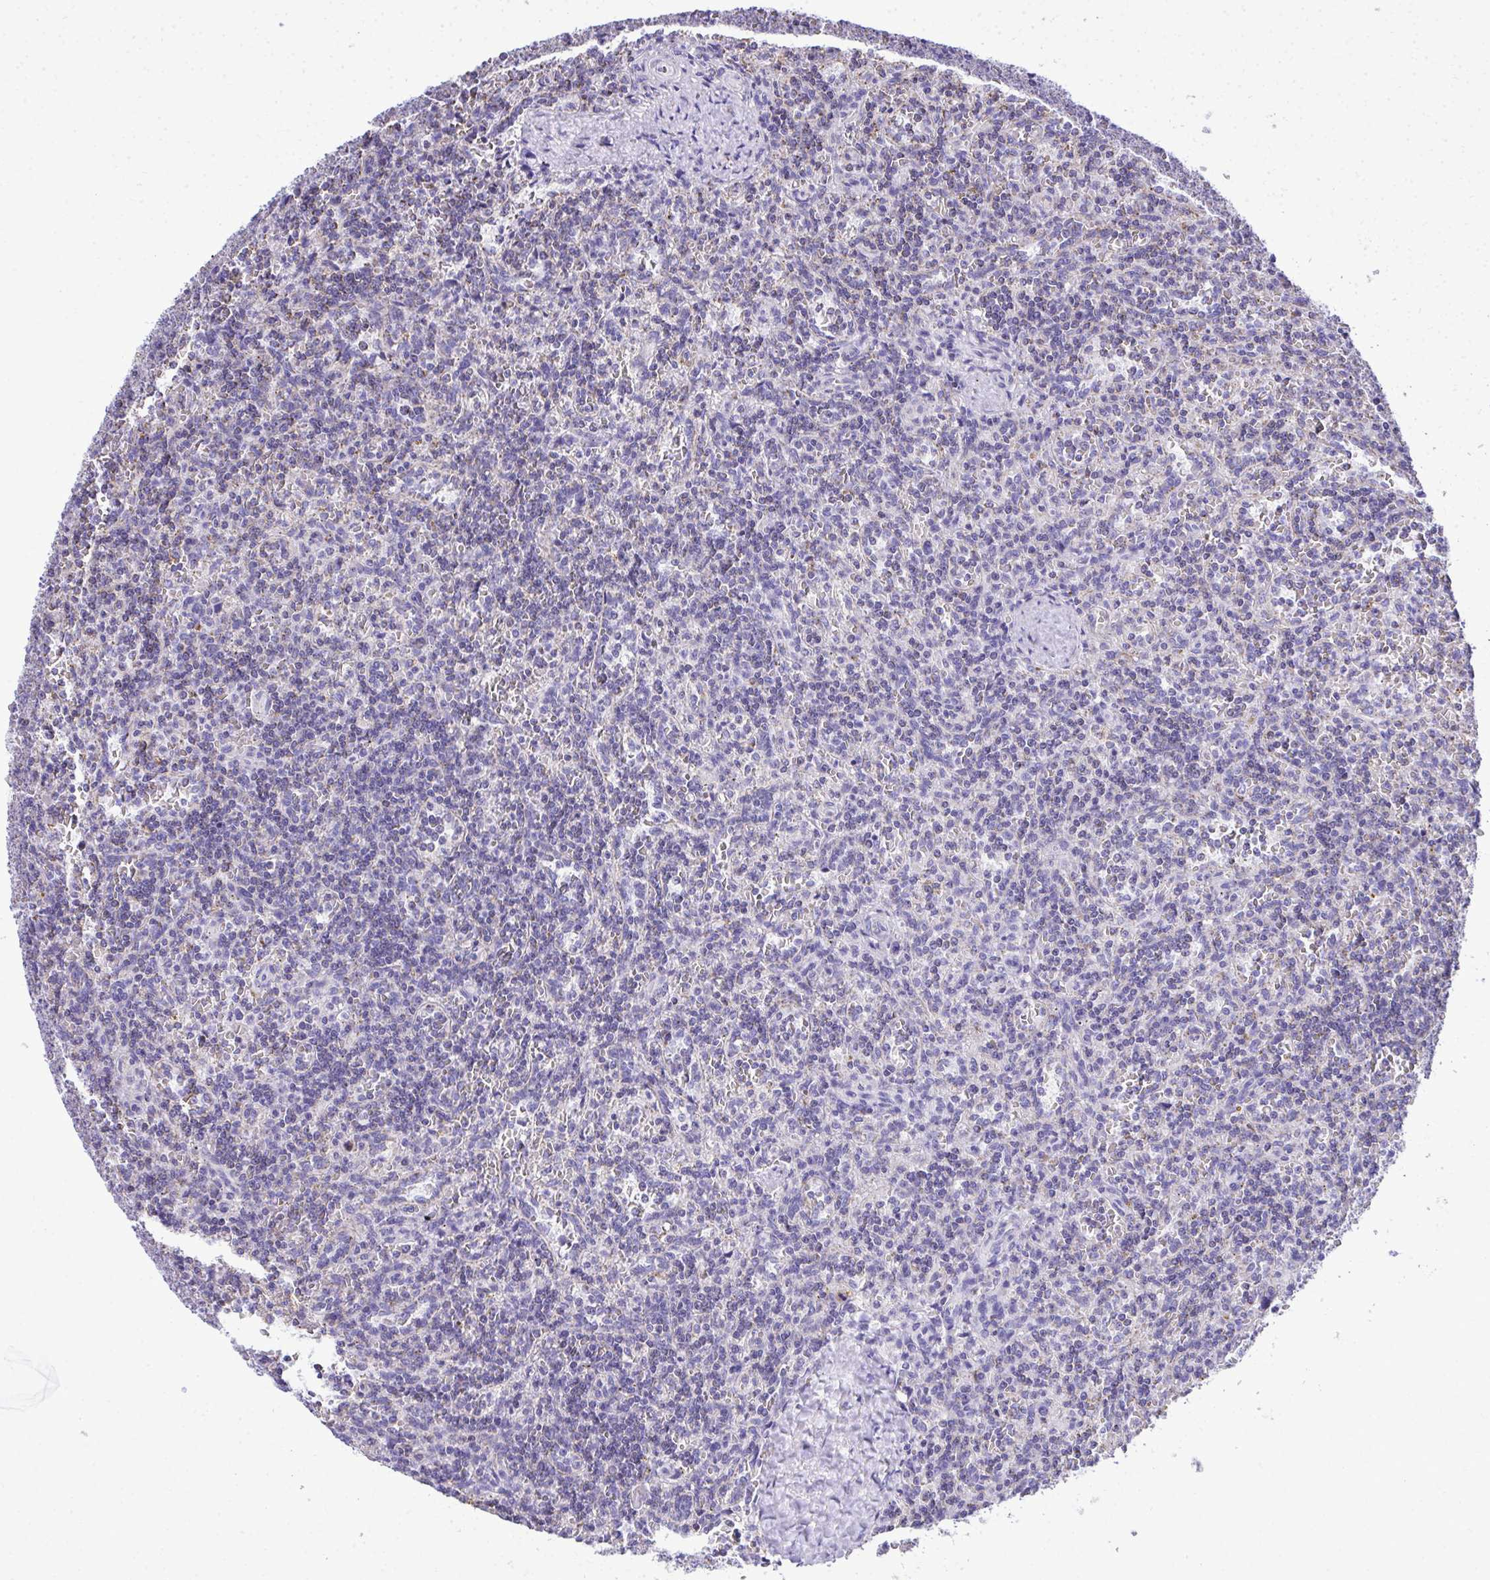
{"staining": {"intensity": "negative", "quantity": "none", "location": "none"}, "tissue": "lymphoma", "cell_type": "Tumor cells", "image_type": "cancer", "snomed": [{"axis": "morphology", "description": "Malignant lymphoma, non-Hodgkin's type, Low grade"}, {"axis": "topography", "description": "Spleen"}], "caption": "Photomicrograph shows no protein expression in tumor cells of lymphoma tissue.", "gene": "MPZL2", "patient": {"sex": "male", "age": 73}}